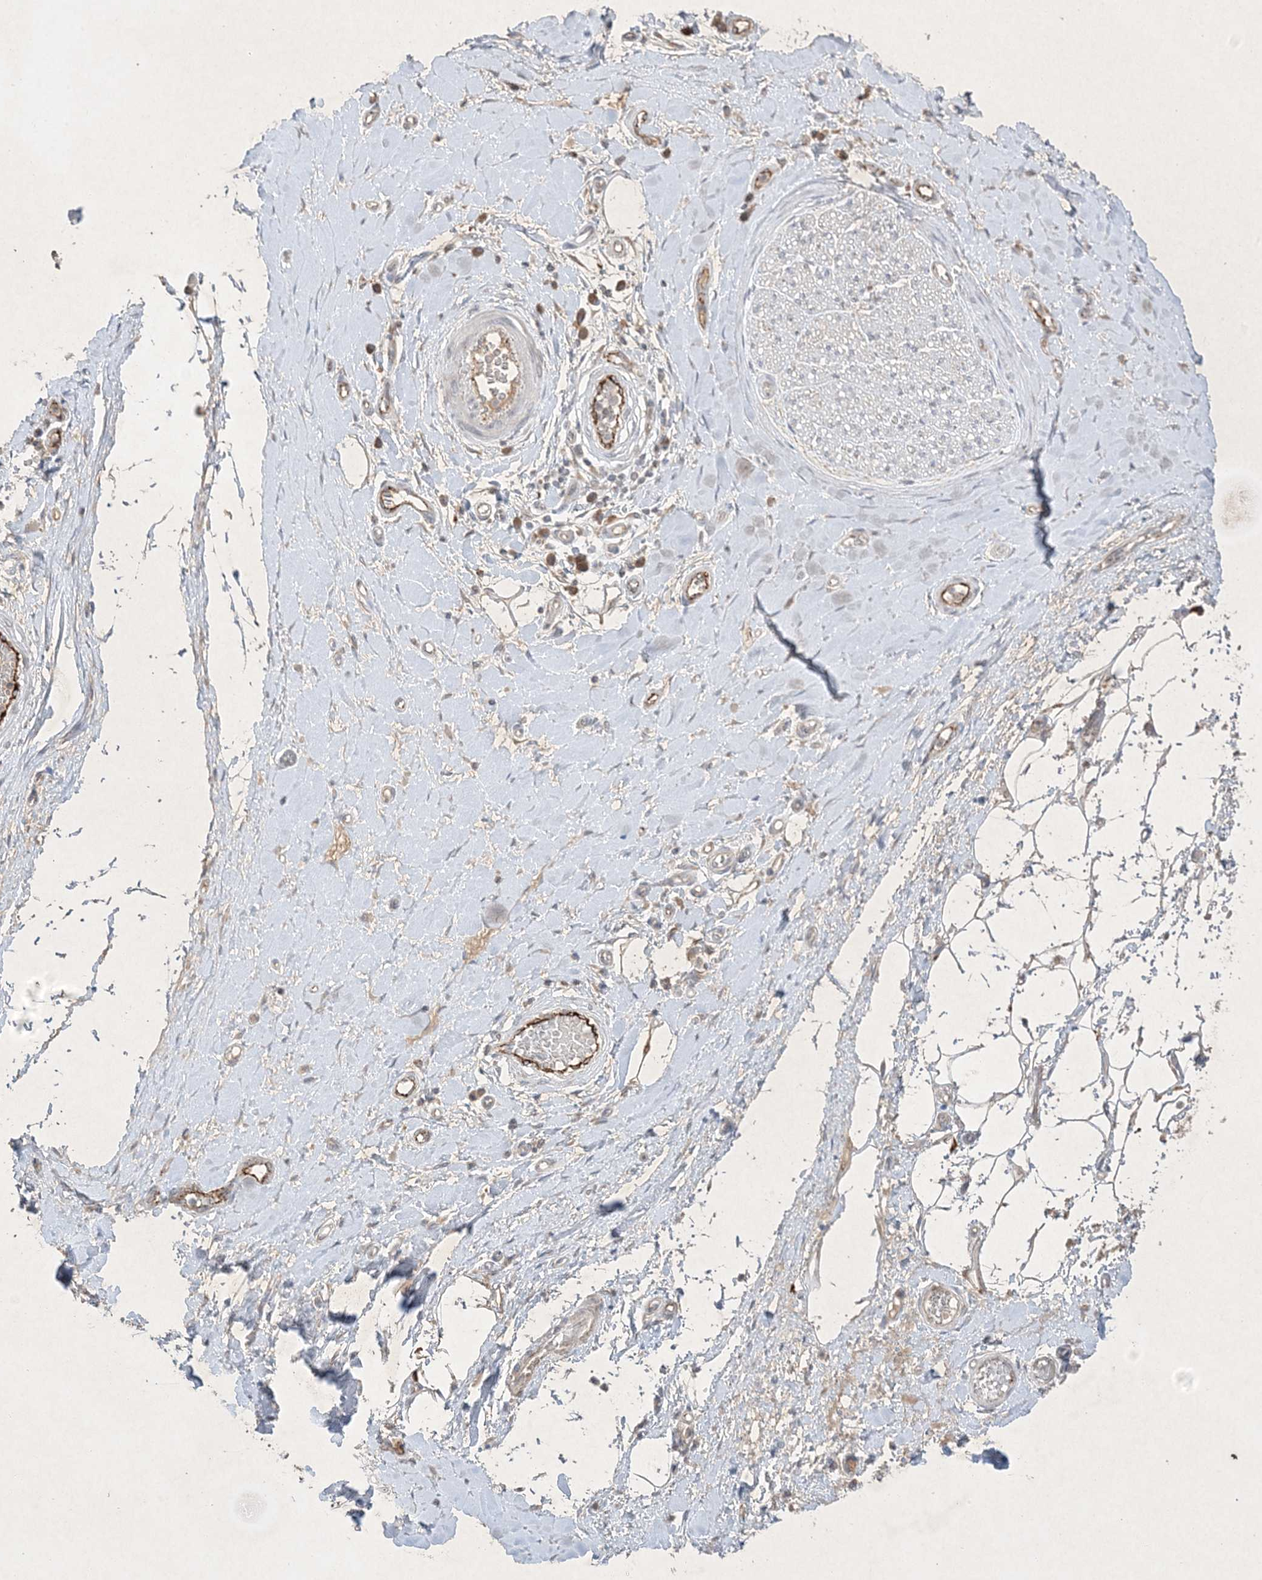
{"staining": {"intensity": "negative", "quantity": "none", "location": "none"}, "tissue": "adipose tissue", "cell_type": "Adipocytes", "image_type": "normal", "snomed": [{"axis": "morphology", "description": "Normal tissue, NOS"}, {"axis": "morphology", "description": "Adenocarcinoma, NOS"}, {"axis": "topography", "description": "Esophagus"}, {"axis": "topography", "description": "Stomach, upper"}, {"axis": "topography", "description": "Peripheral nerve tissue"}], "caption": "This is an immunohistochemistry (IHC) micrograph of benign human adipose tissue. There is no positivity in adipocytes.", "gene": "PRSS36", "patient": {"sex": "male", "age": 62}}